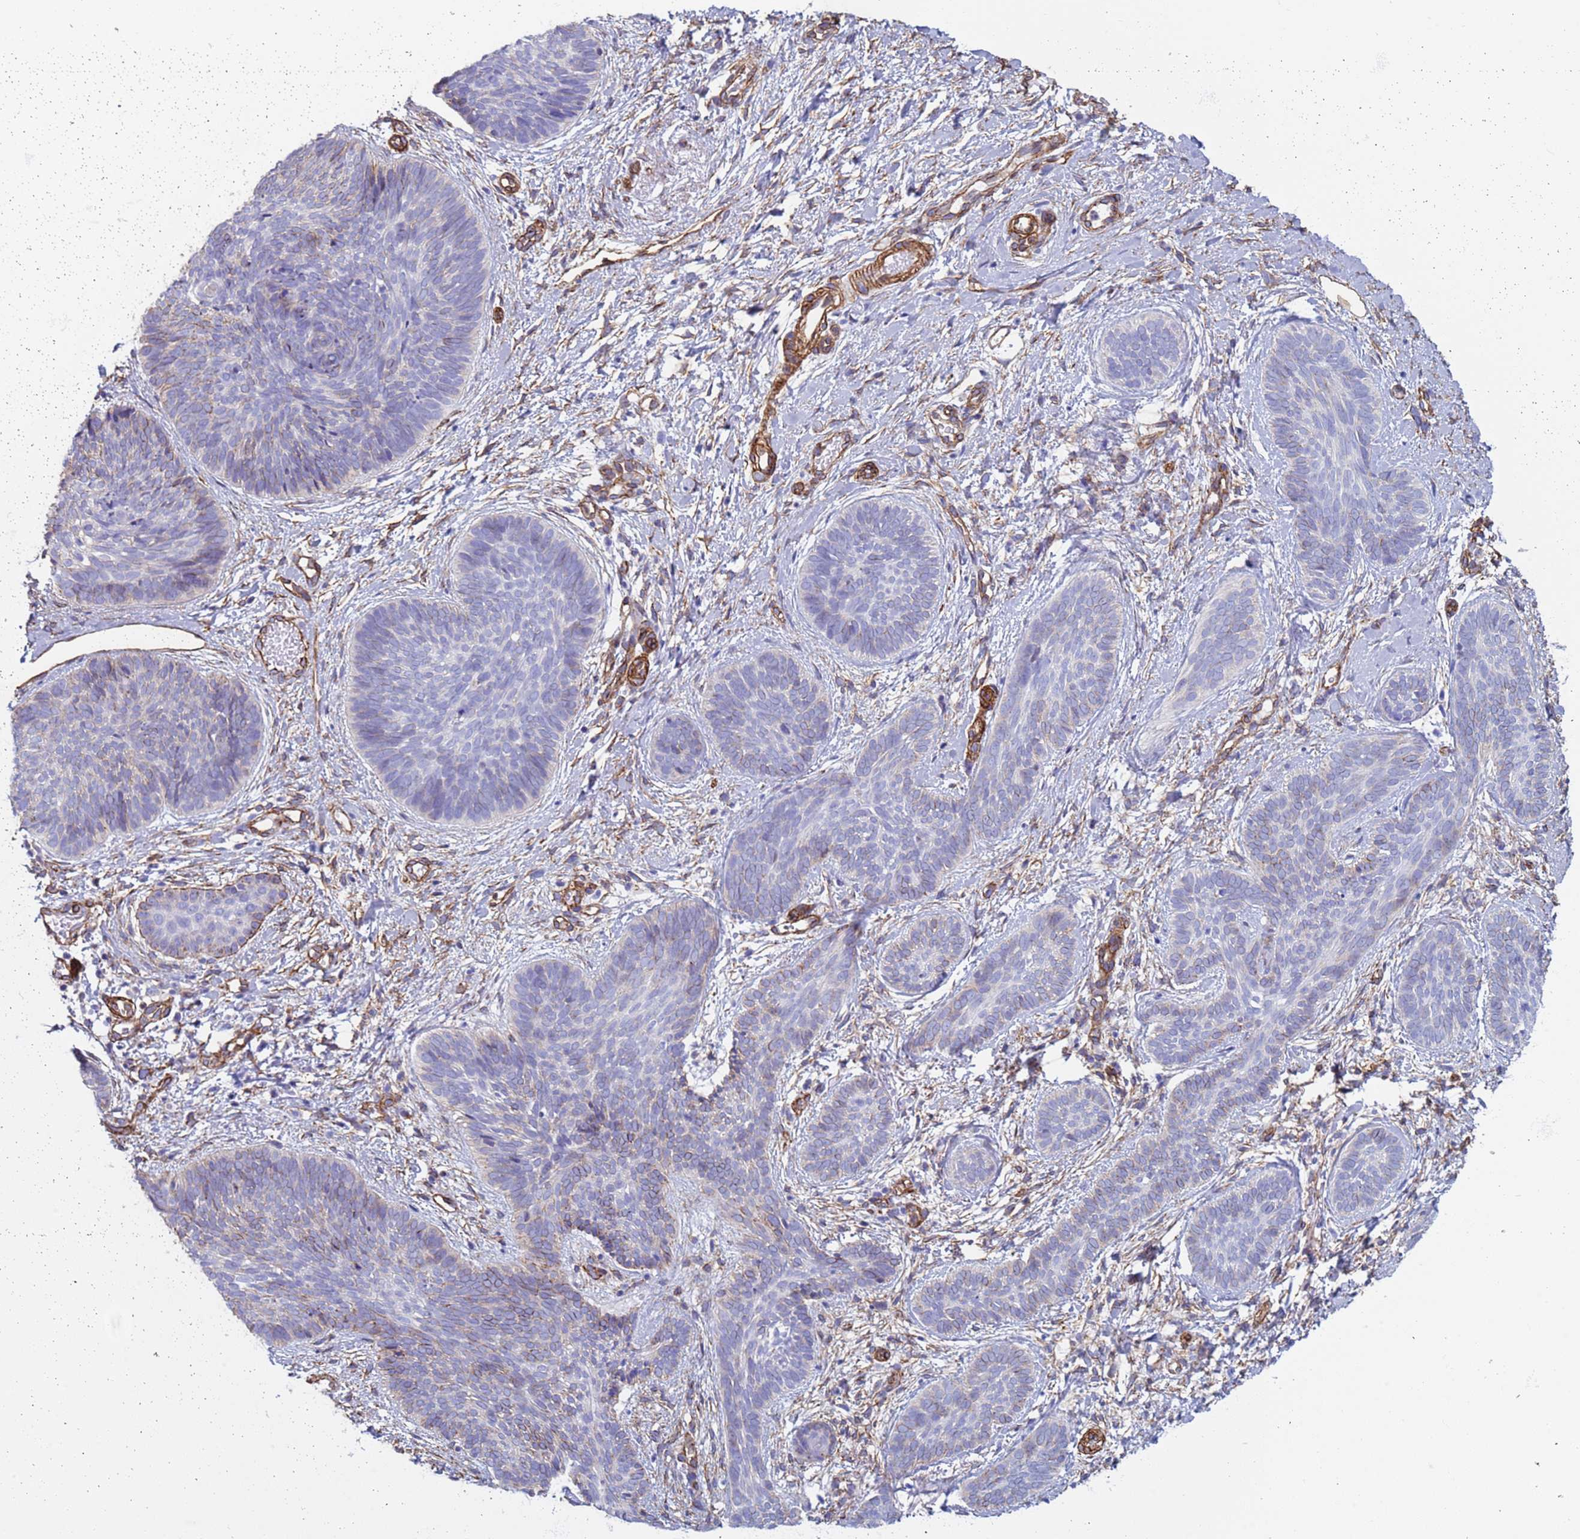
{"staining": {"intensity": "weak", "quantity": "<25%", "location": "cytoplasmic/membranous"}, "tissue": "skin cancer", "cell_type": "Tumor cells", "image_type": "cancer", "snomed": [{"axis": "morphology", "description": "Basal cell carcinoma"}, {"axis": "topography", "description": "Skin"}], "caption": "Immunohistochemical staining of human skin cancer shows no significant positivity in tumor cells. (DAB (3,3'-diaminobenzidine) immunohistochemistry with hematoxylin counter stain).", "gene": "GASK1A", "patient": {"sex": "female", "age": 81}}